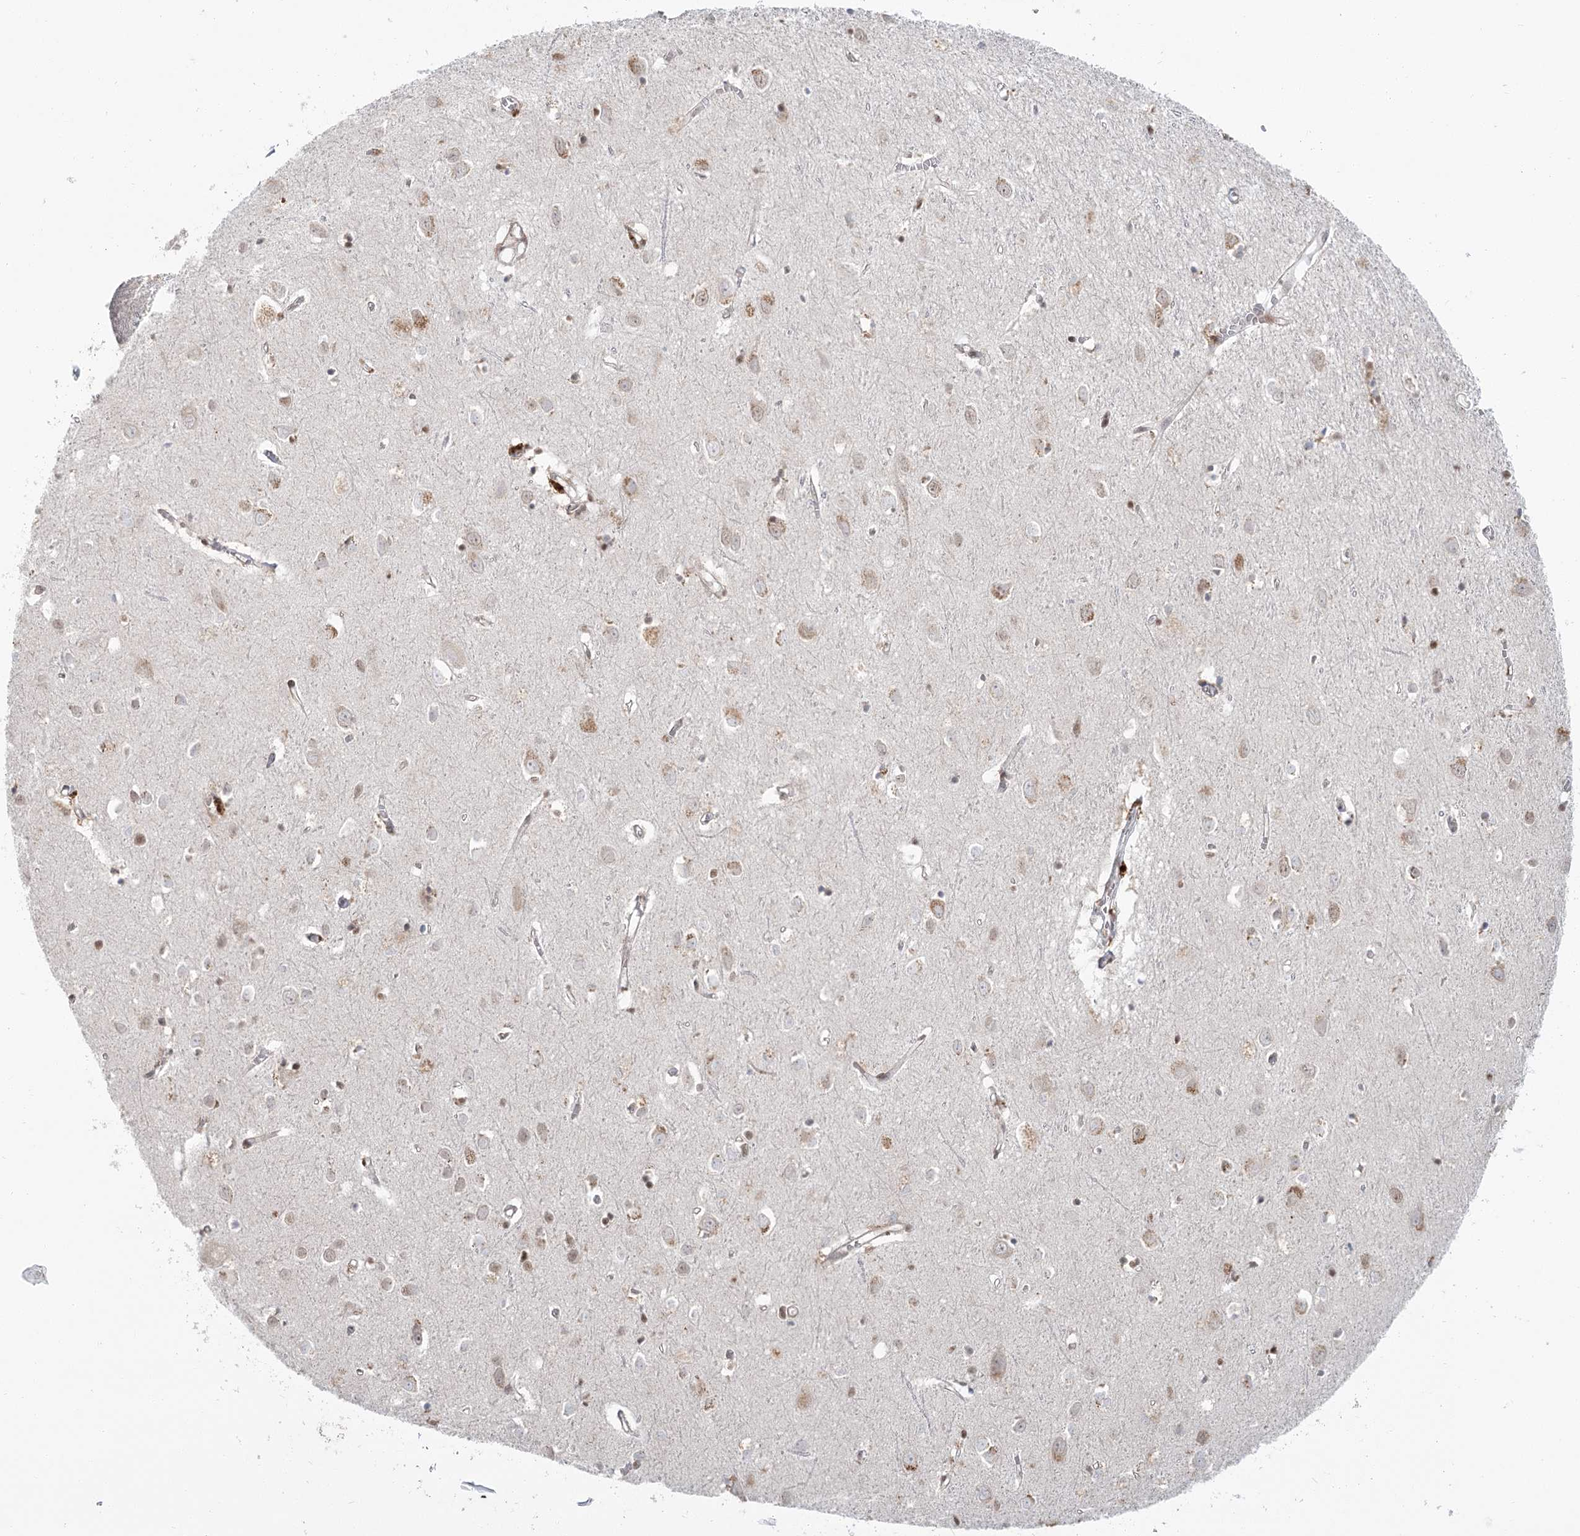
{"staining": {"intensity": "negative", "quantity": "none", "location": "none"}, "tissue": "cerebral cortex", "cell_type": "Endothelial cells", "image_type": "normal", "snomed": [{"axis": "morphology", "description": "Normal tissue, NOS"}, {"axis": "topography", "description": "Cerebral cortex"}], "caption": "Protein analysis of unremarkable cerebral cortex shows no significant positivity in endothelial cells. (Brightfield microscopy of DAB immunohistochemistry (IHC) at high magnification).", "gene": "R3HCC1L", "patient": {"sex": "female", "age": 64}}